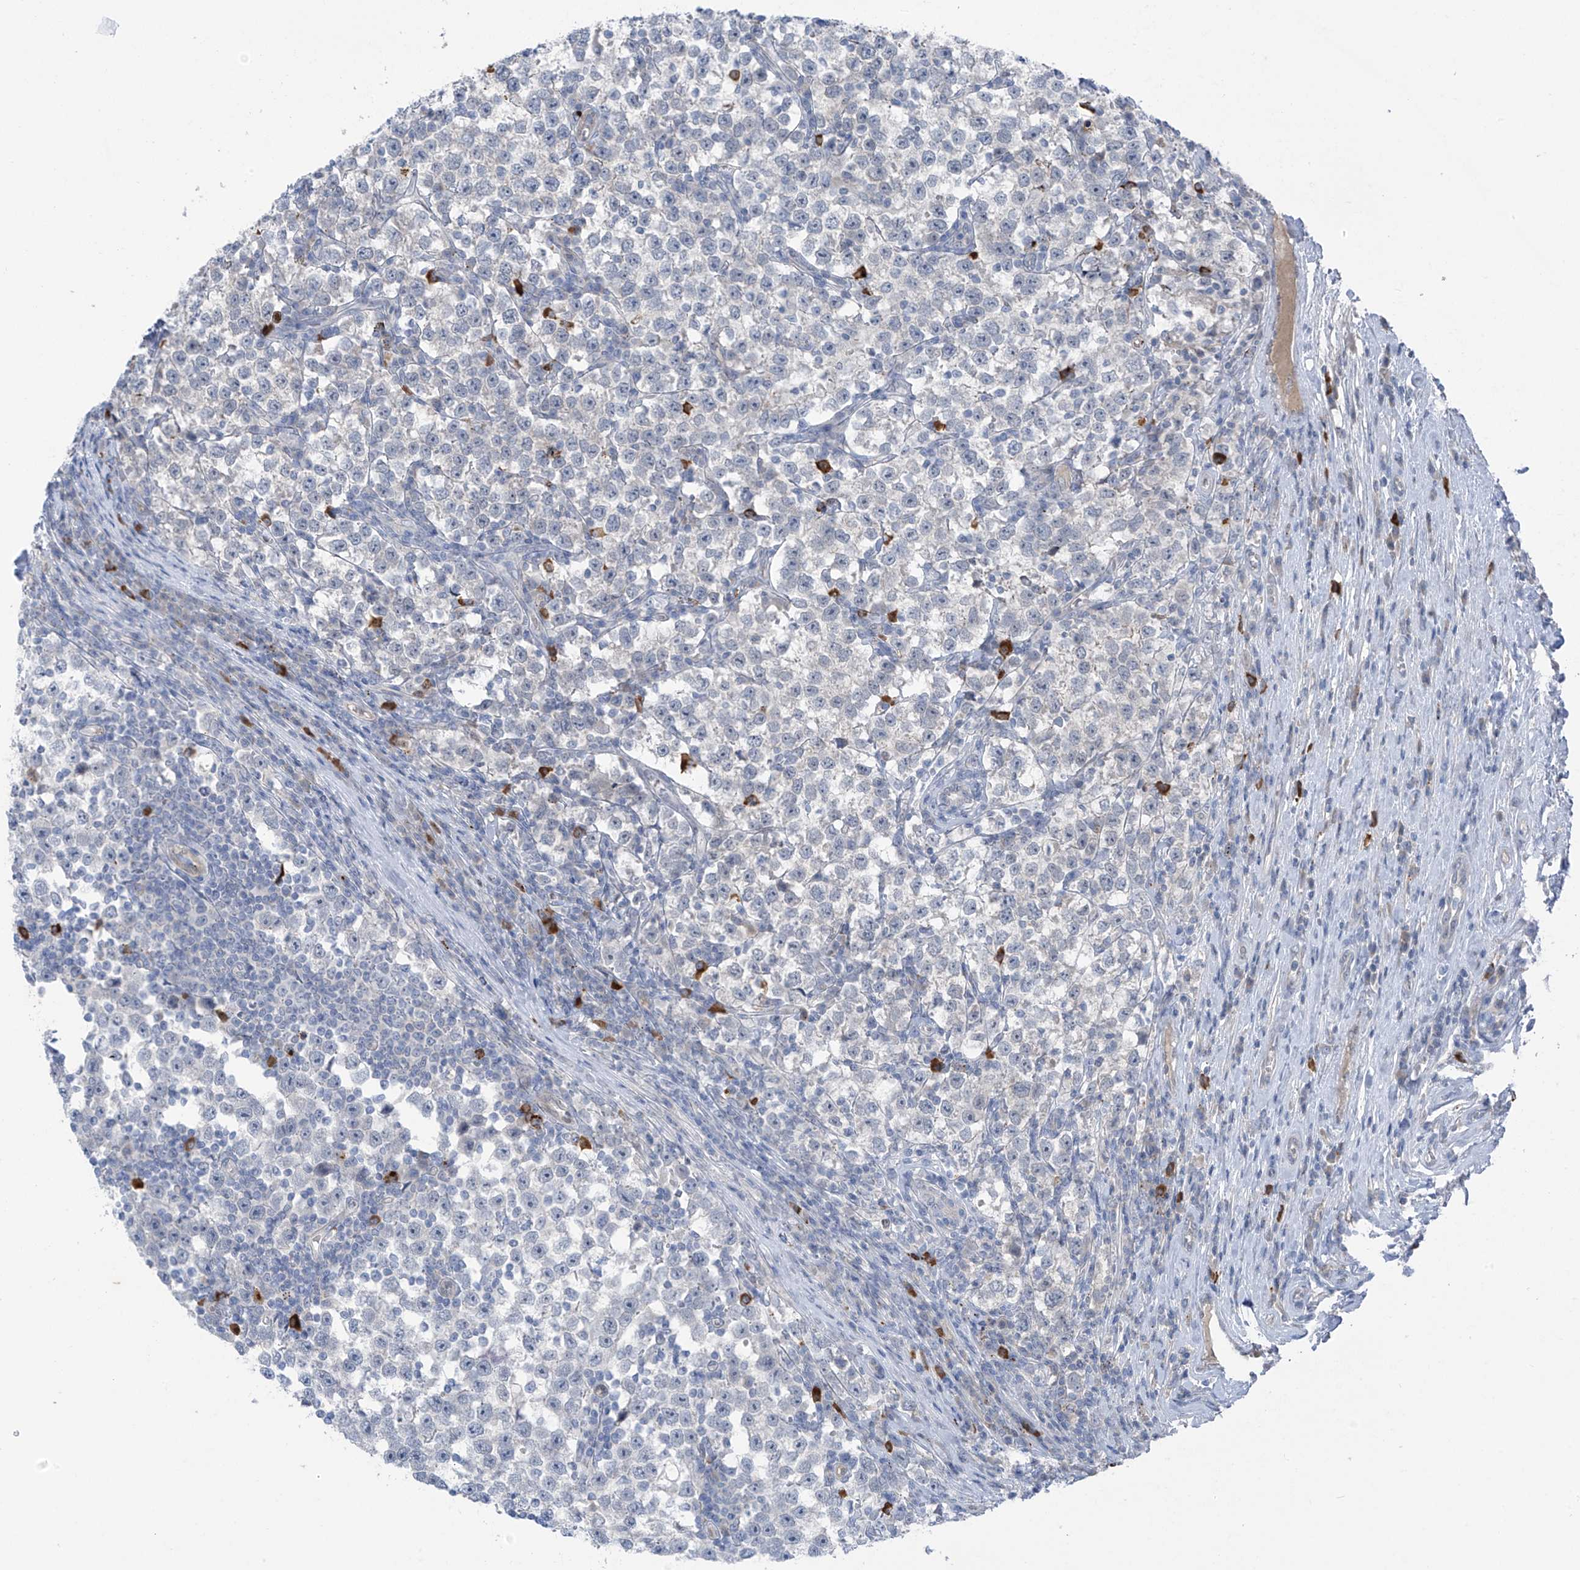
{"staining": {"intensity": "negative", "quantity": "none", "location": "none"}, "tissue": "testis cancer", "cell_type": "Tumor cells", "image_type": "cancer", "snomed": [{"axis": "morphology", "description": "Normal tissue, NOS"}, {"axis": "morphology", "description": "Seminoma, NOS"}, {"axis": "topography", "description": "Testis"}], "caption": "The micrograph demonstrates no significant staining in tumor cells of testis cancer (seminoma).", "gene": "ZNF793", "patient": {"sex": "male", "age": 43}}